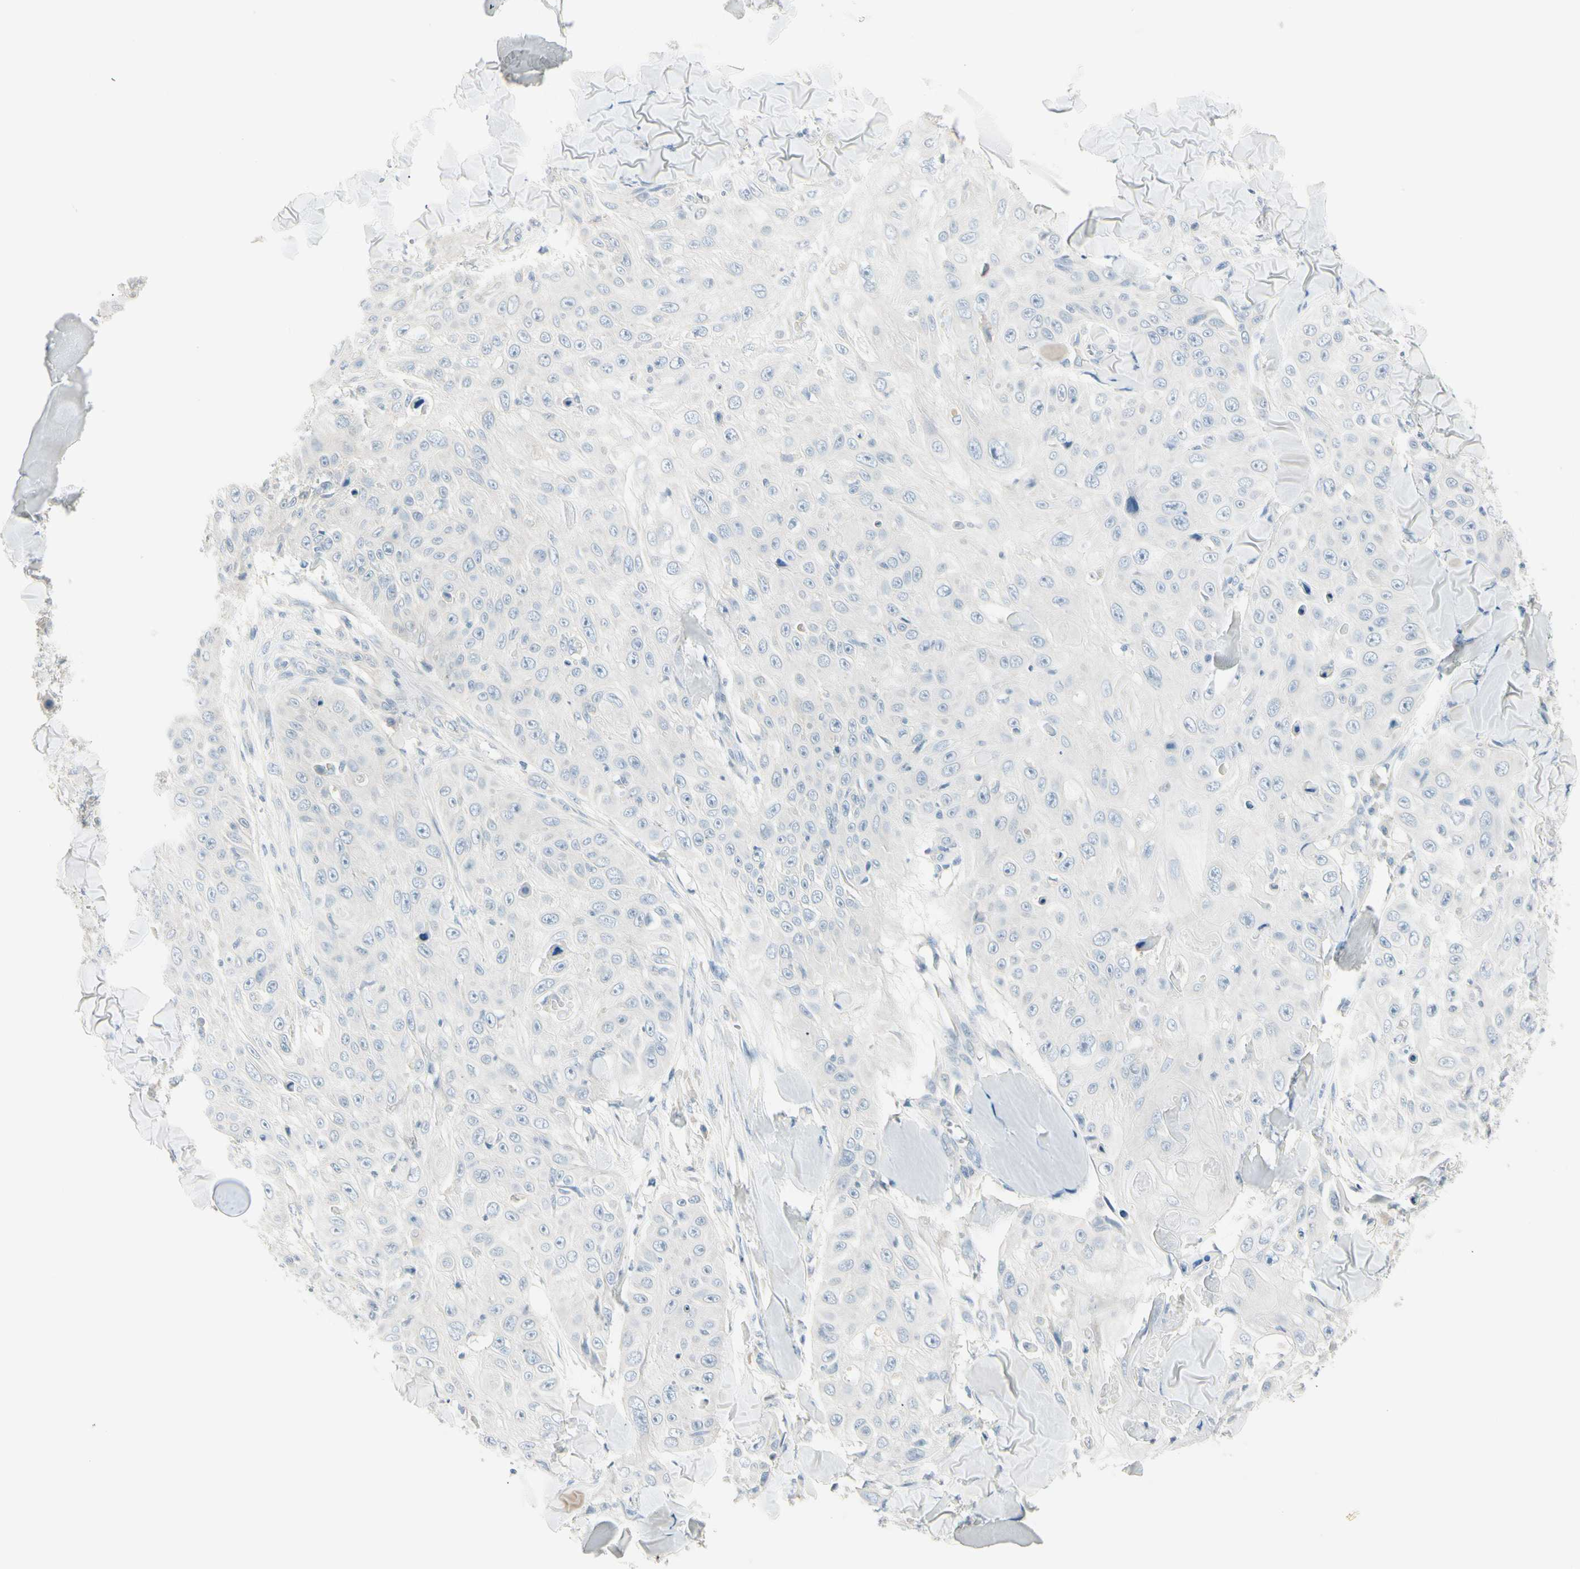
{"staining": {"intensity": "negative", "quantity": "none", "location": "none"}, "tissue": "skin cancer", "cell_type": "Tumor cells", "image_type": "cancer", "snomed": [{"axis": "morphology", "description": "Squamous cell carcinoma, NOS"}, {"axis": "topography", "description": "Skin"}], "caption": "There is no significant positivity in tumor cells of skin cancer.", "gene": "CYP2E1", "patient": {"sex": "male", "age": 86}}